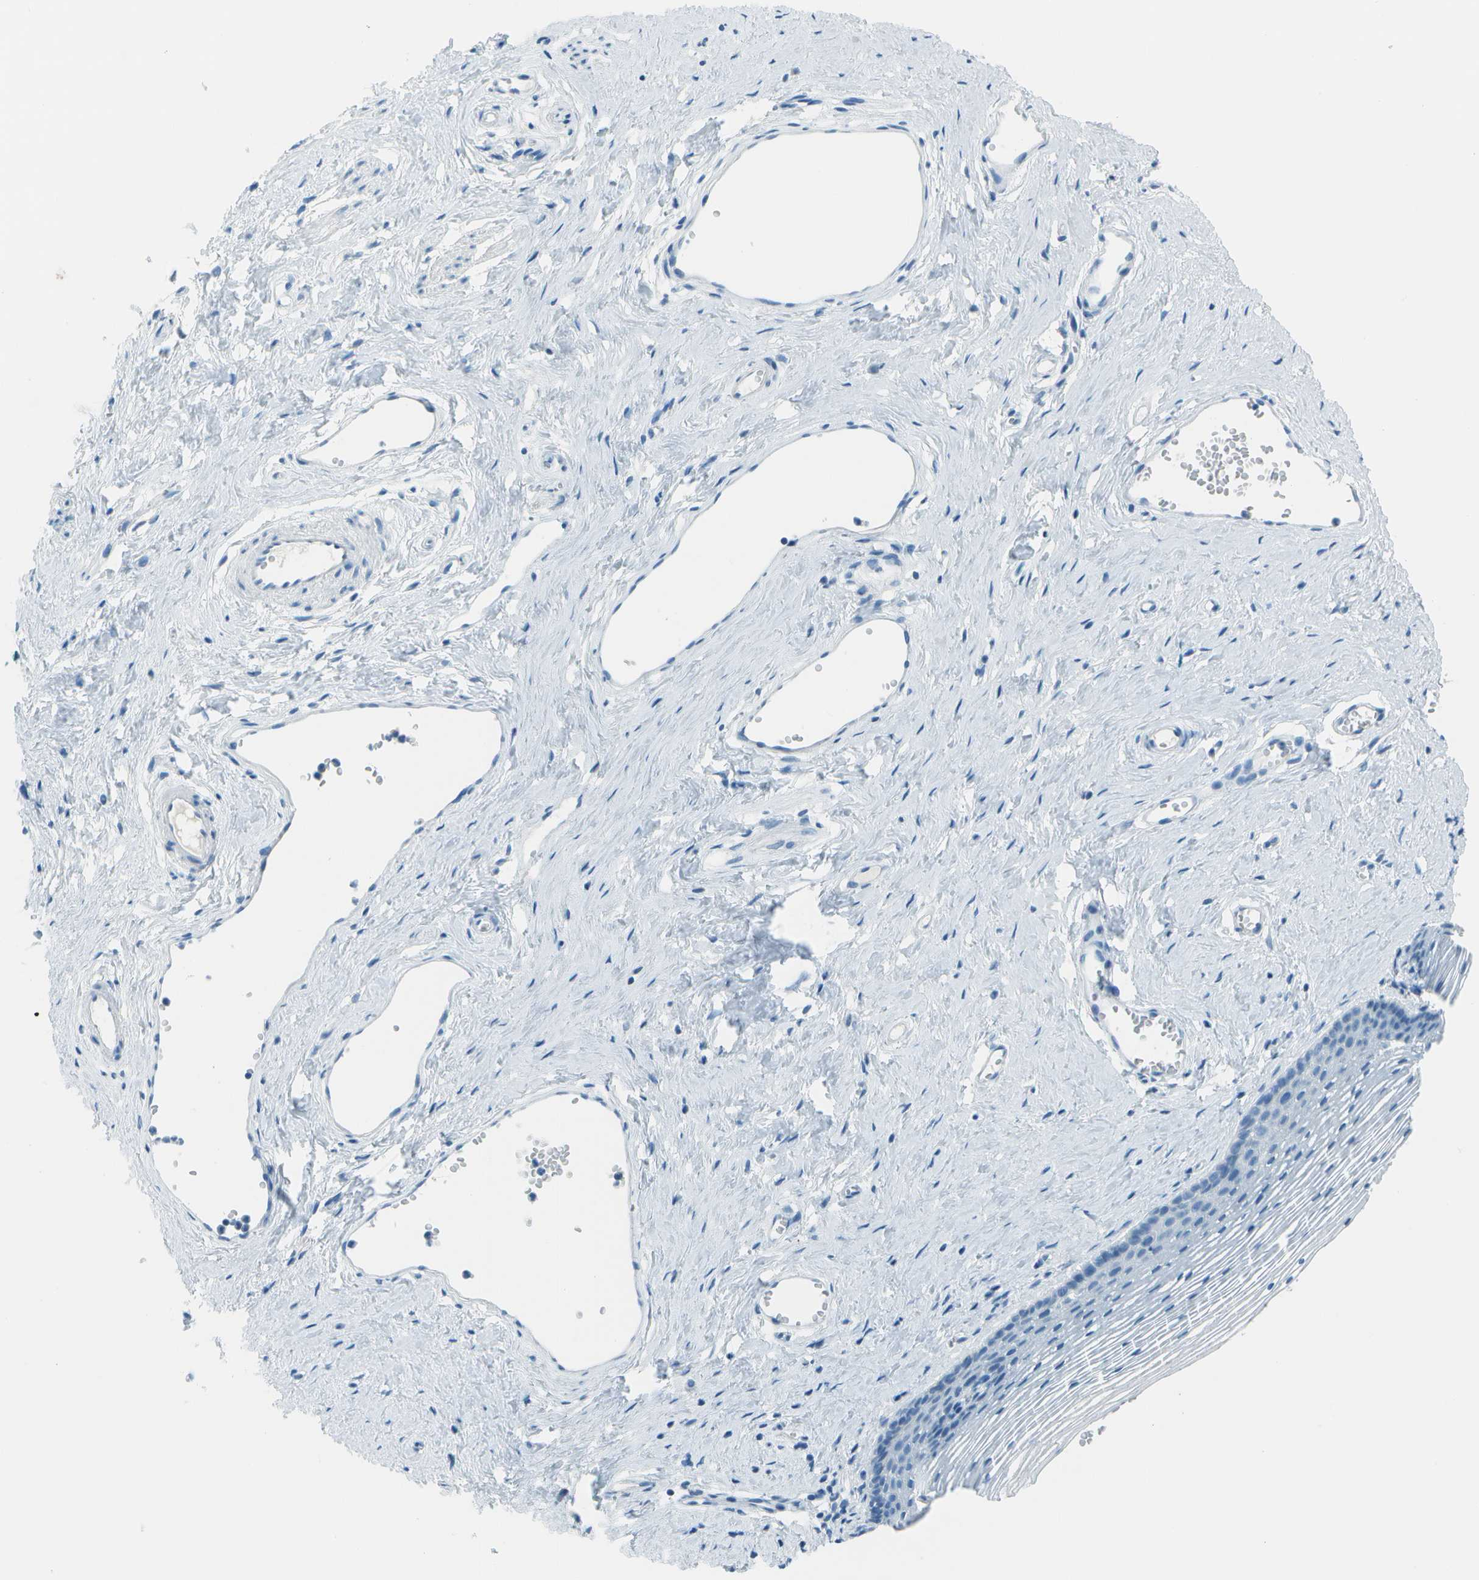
{"staining": {"intensity": "negative", "quantity": "none", "location": "none"}, "tissue": "vagina", "cell_type": "Squamous epithelial cells", "image_type": "normal", "snomed": [{"axis": "morphology", "description": "Normal tissue, NOS"}, {"axis": "topography", "description": "Vagina"}], "caption": "Immunohistochemistry micrograph of unremarkable vagina: vagina stained with DAB exhibits no significant protein positivity in squamous epithelial cells.", "gene": "FGF1", "patient": {"sex": "female", "age": 32}}